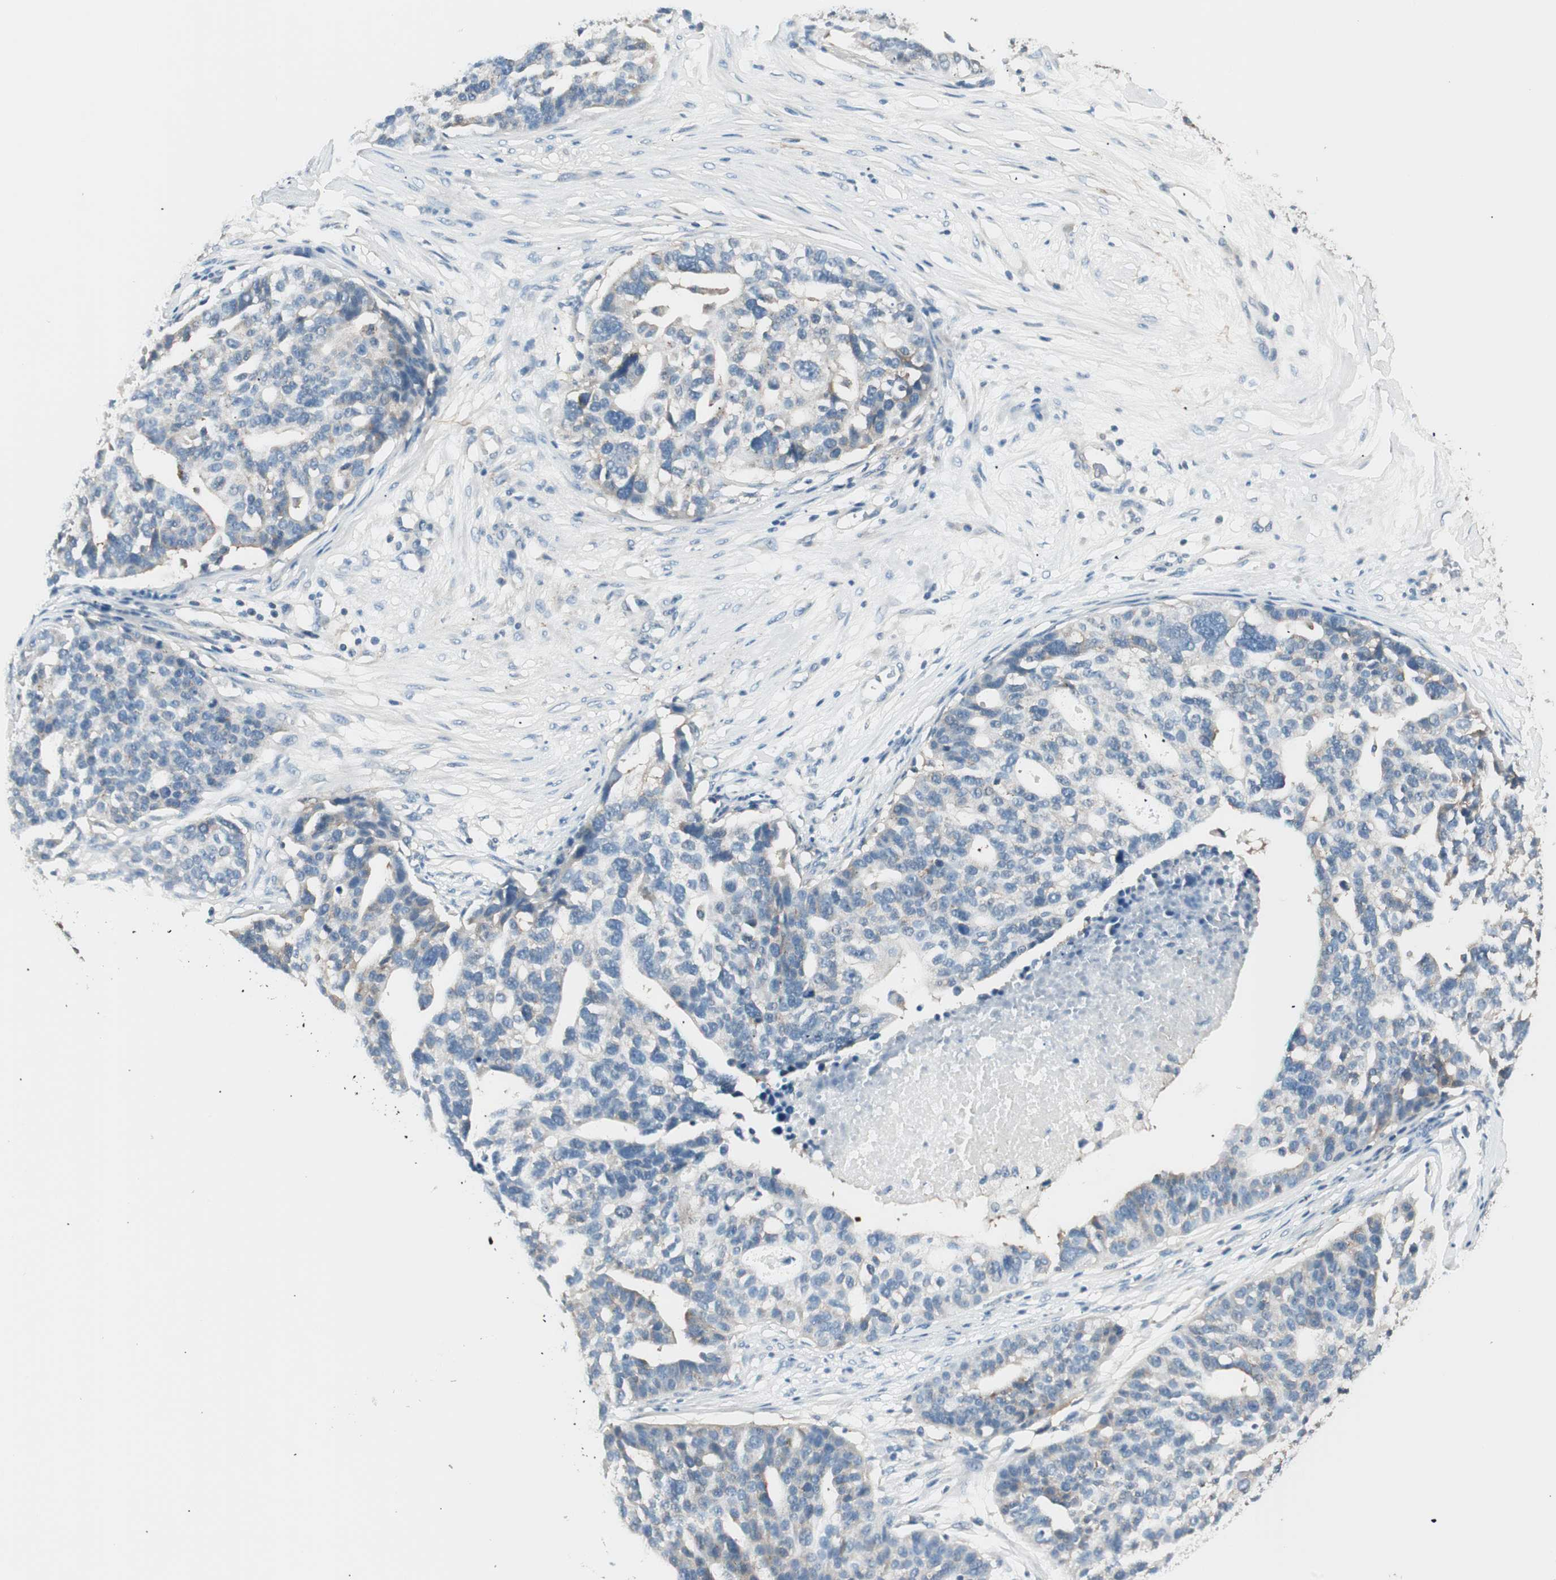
{"staining": {"intensity": "negative", "quantity": "none", "location": "none"}, "tissue": "ovarian cancer", "cell_type": "Tumor cells", "image_type": "cancer", "snomed": [{"axis": "morphology", "description": "Cystadenocarcinoma, serous, NOS"}, {"axis": "topography", "description": "Ovary"}], "caption": "A high-resolution histopathology image shows immunohistochemistry (IHC) staining of ovarian serous cystadenocarcinoma, which reveals no significant positivity in tumor cells.", "gene": "RAD54B", "patient": {"sex": "female", "age": 59}}